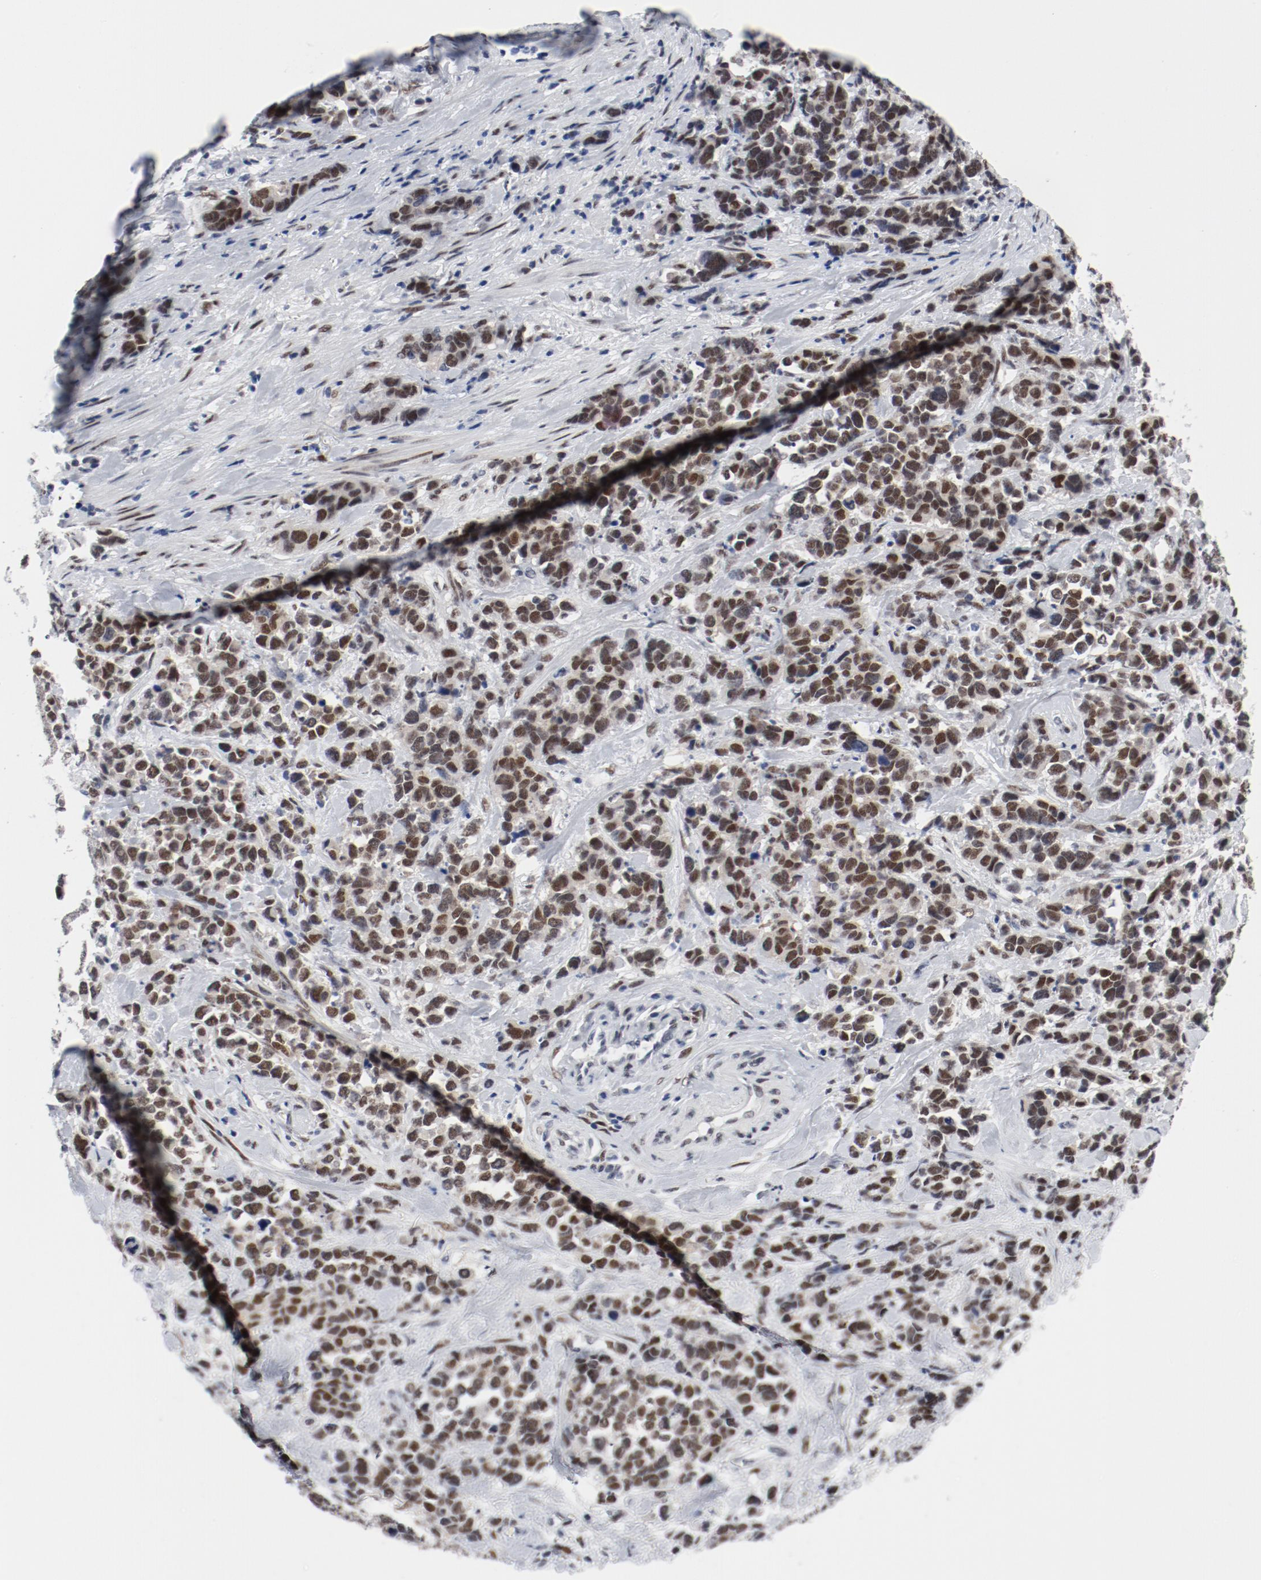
{"staining": {"intensity": "strong", "quantity": ">75%", "location": "nuclear"}, "tissue": "stomach cancer", "cell_type": "Tumor cells", "image_type": "cancer", "snomed": [{"axis": "morphology", "description": "Adenocarcinoma, NOS"}, {"axis": "topography", "description": "Stomach, upper"}], "caption": "The image shows a brown stain indicating the presence of a protein in the nuclear of tumor cells in stomach adenocarcinoma. (DAB (3,3'-diaminobenzidine) IHC, brown staining for protein, blue staining for nuclei).", "gene": "ARNT", "patient": {"sex": "male", "age": 71}}